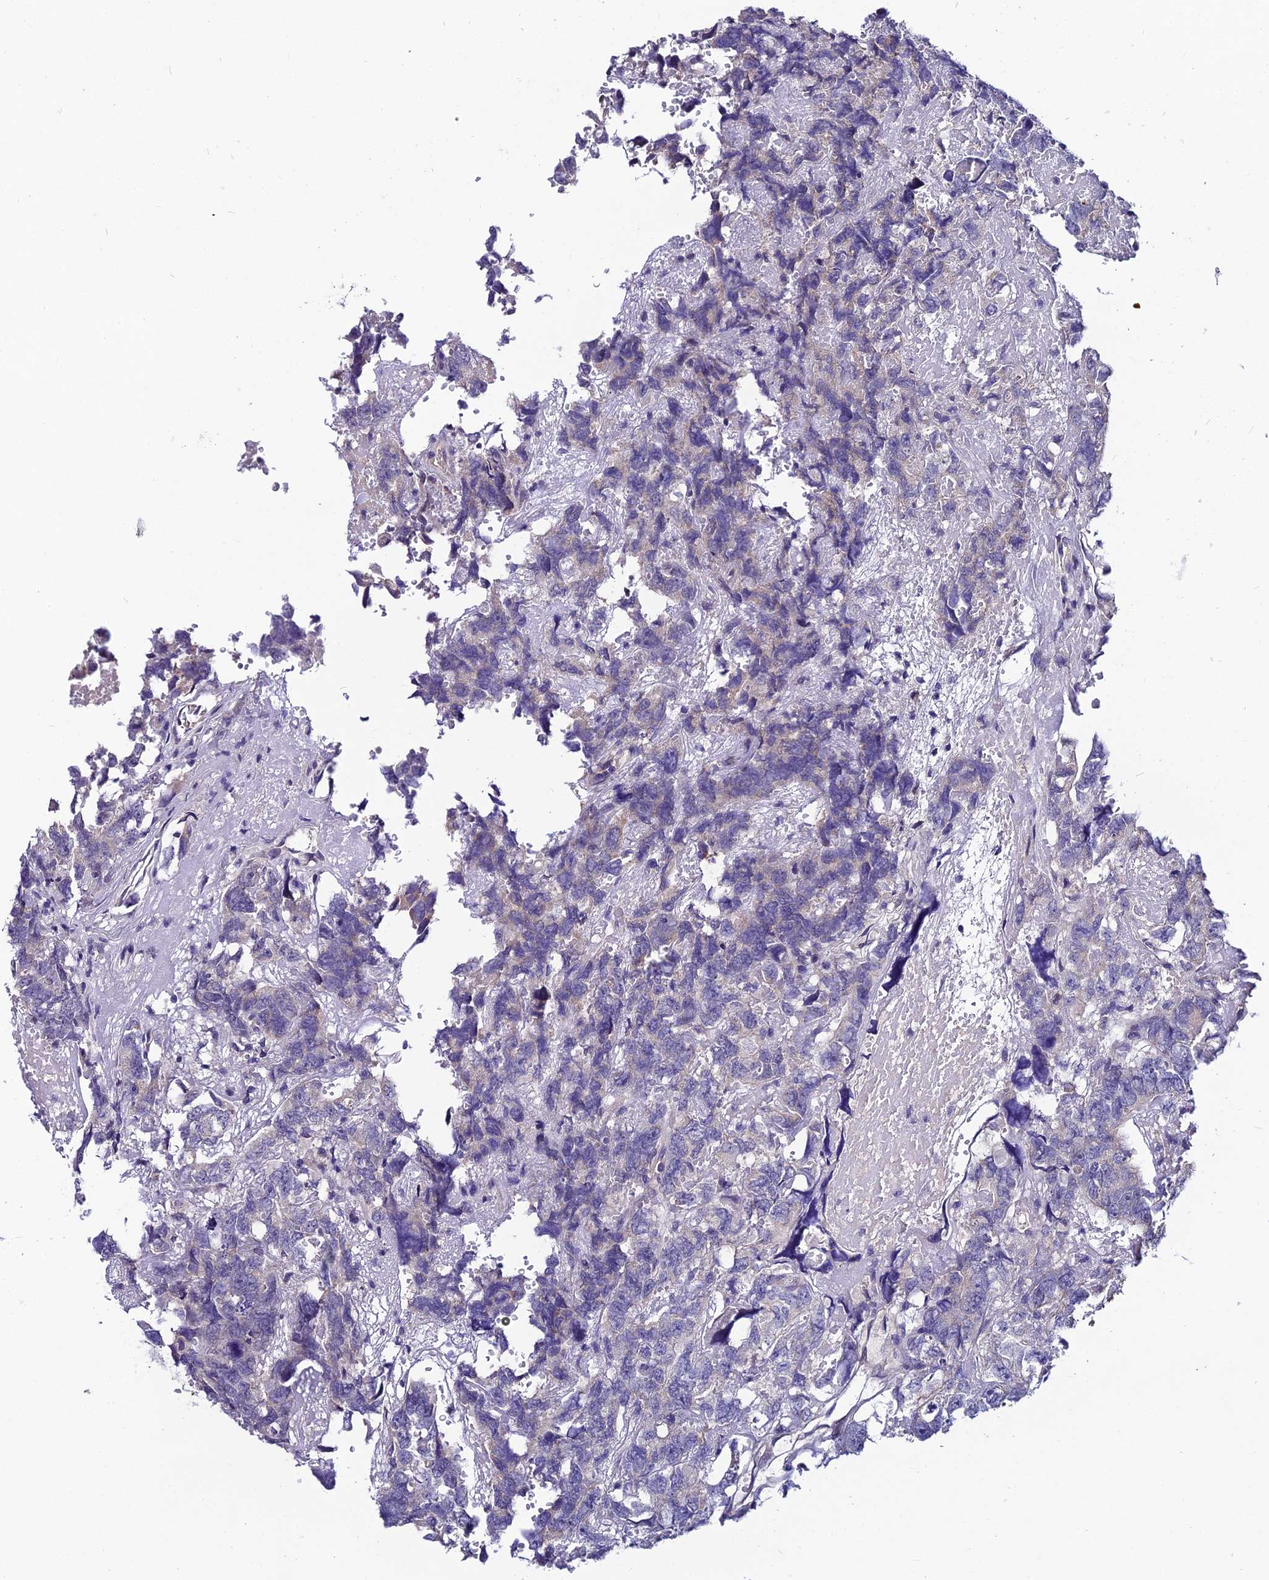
{"staining": {"intensity": "negative", "quantity": "none", "location": "none"}, "tissue": "testis cancer", "cell_type": "Tumor cells", "image_type": "cancer", "snomed": [{"axis": "morphology", "description": "Carcinoma, Embryonal, NOS"}, {"axis": "topography", "description": "Testis"}], "caption": "Human testis cancer (embryonal carcinoma) stained for a protein using immunohistochemistry shows no positivity in tumor cells.", "gene": "LGALS7", "patient": {"sex": "male", "age": 45}}